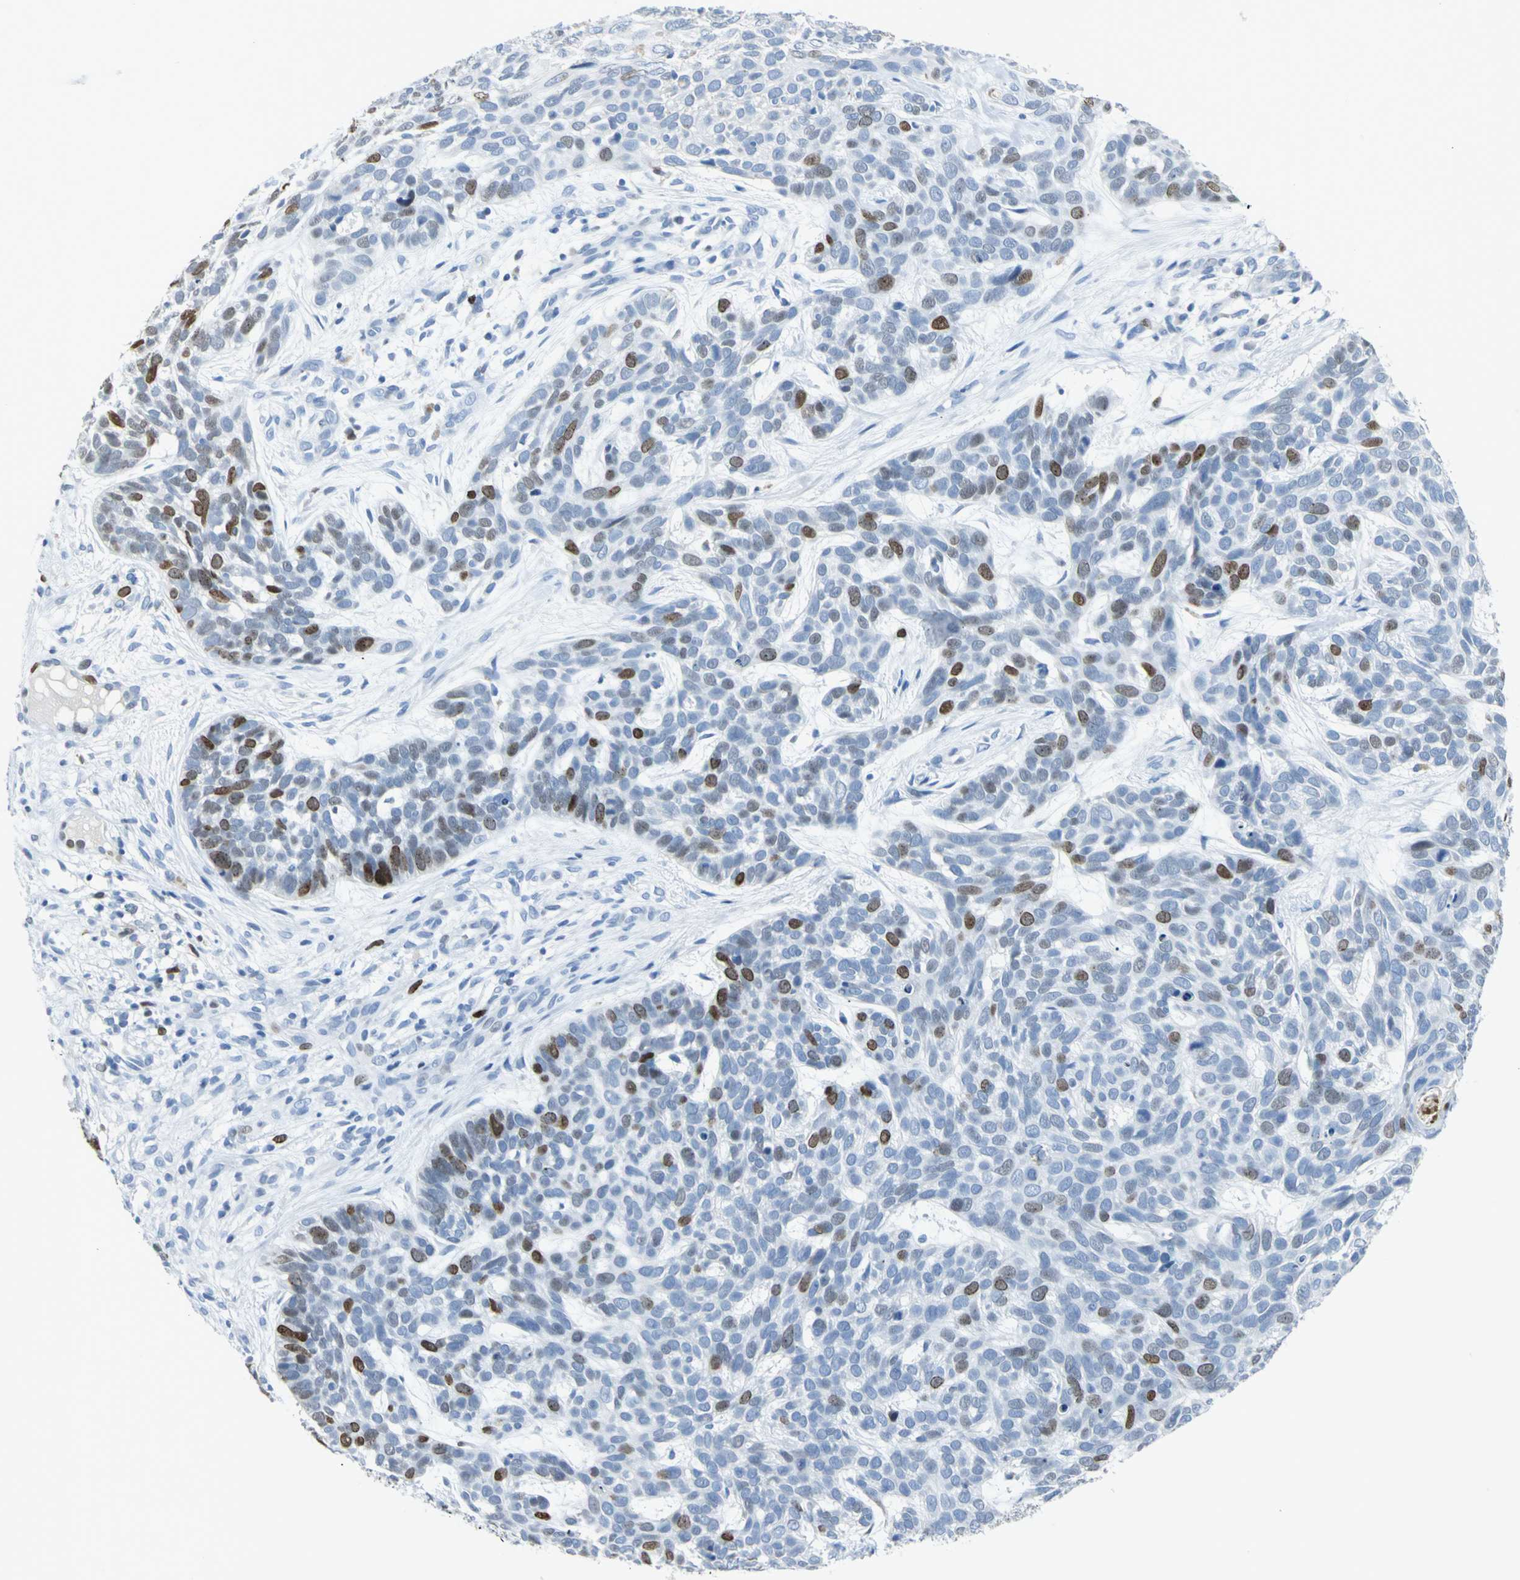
{"staining": {"intensity": "moderate", "quantity": "<25%", "location": "nuclear"}, "tissue": "skin cancer", "cell_type": "Tumor cells", "image_type": "cancer", "snomed": [{"axis": "morphology", "description": "Basal cell carcinoma"}, {"axis": "topography", "description": "Skin"}], "caption": "This image reveals IHC staining of skin basal cell carcinoma, with low moderate nuclear expression in approximately <25% of tumor cells.", "gene": "MCM3", "patient": {"sex": "male", "age": 87}}